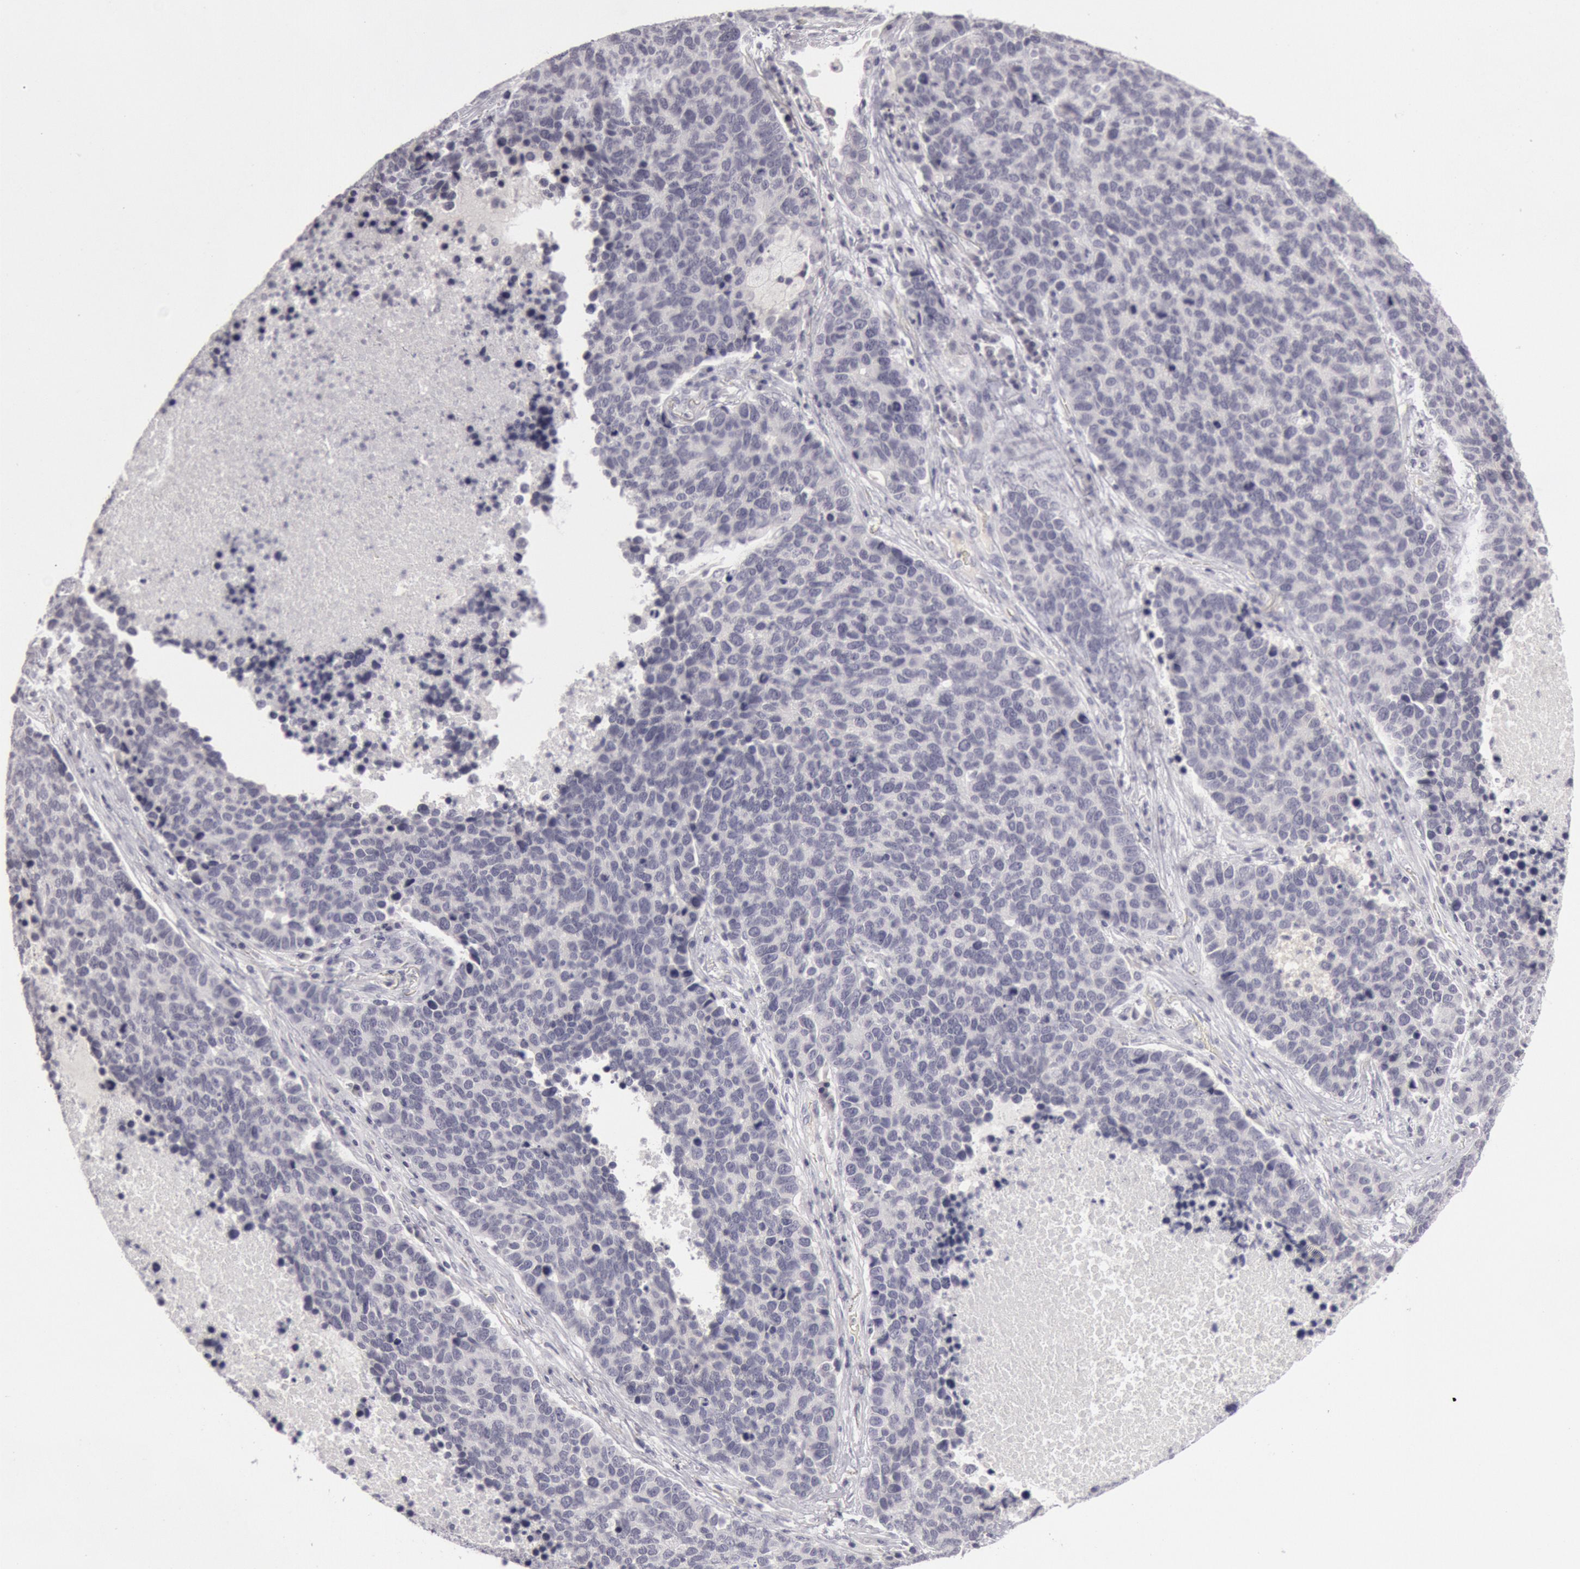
{"staining": {"intensity": "negative", "quantity": "none", "location": "none"}, "tissue": "lung cancer", "cell_type": "Tumor cells", "image_type": "cancer", "snomed": [{"axis": "morphology", "description": "Neoplasm, malignant, NOS"}, {"axis": "topography", "description": "Lung"}], "caption": "Tumor cells are negative for brown protein staining in lung cancer (malignant neoplasm). (Brightfield microscopy of DAB immunohistochemistry (IHC) at high magnification).", "gene": "KRT16", "patient": {"sex": "female", "age": 75}}